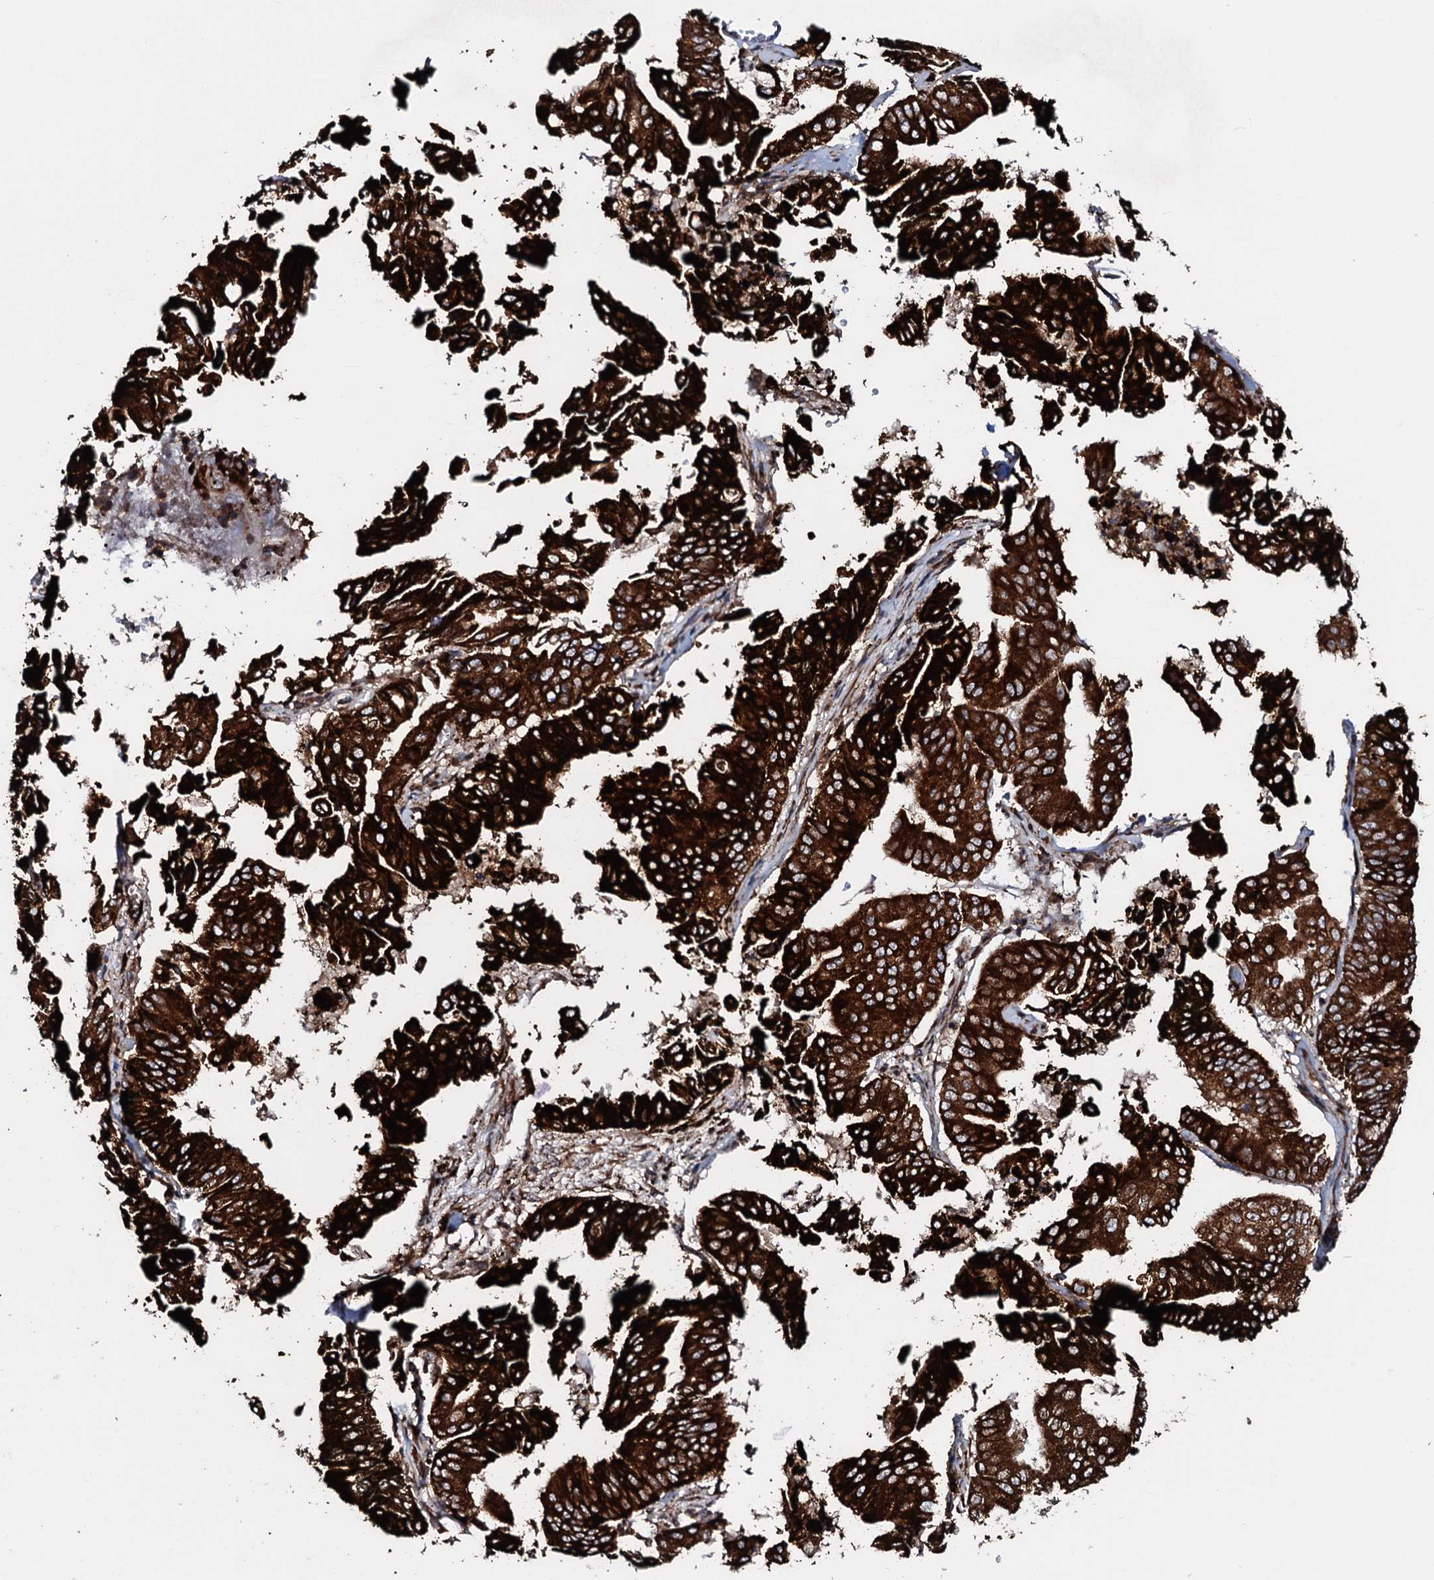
{"staining": {"intensity": "strong", "quantity": ">75%", "location": "cytoplasmic/membranous"}, "tissue": "pancreatic cancer", "cell_type": "Tumor cells", "image_type": "cancer", "snomed": [{"axis": "morphology", "description": "Adenocarcinoma, NOS"}, {"axis": "topography", "description": "Pancreas"}], "caption": "A histopathology image of pancreatic cancer stained for a protein exhibits strong cytoplasmic/membranous brown staining in tumor cells. The protein is shown in brown color, while the nuclei are stained blue.", "gene": "SDHAF2", "patient": {"sex": "female", "age": 77}}